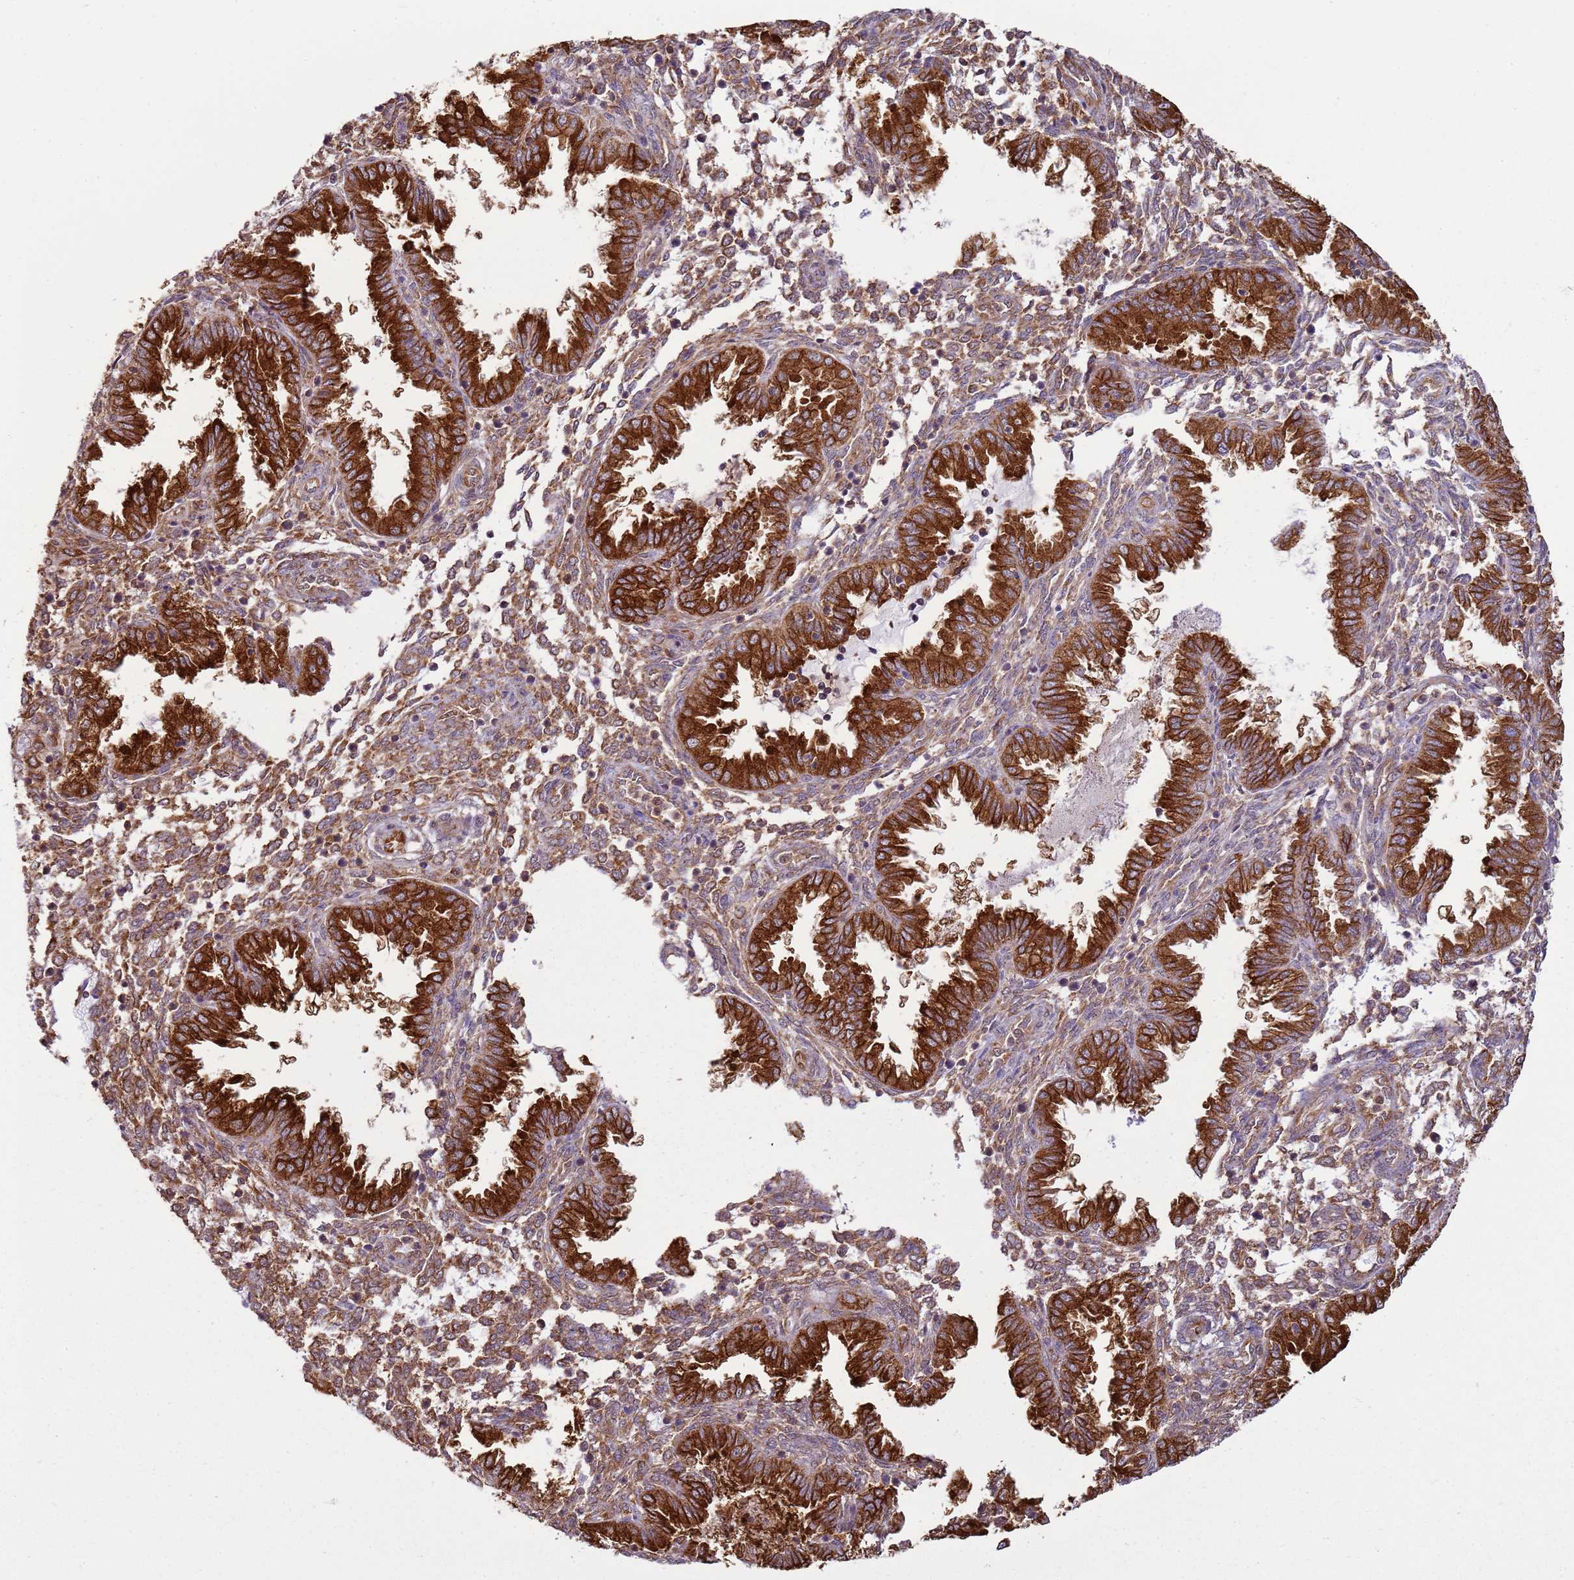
{"staining": {"intensity": "moderate", "quantity": ">75%", "location": "cytoplasmic/membranous"}, "tissue": "endometrium", "cell_type": "Cells in endometrial stroma", "image_type": "normal", "snomed": [{"axis": "morphology", "description": "Normal tissue, NOS"}, {"axis": "topography", "description": "Endometrium"}], "caption": "Protein staining by immunohistochemistry exhibits moderate cytoplasmic/membranous positivity in approximately >75% of cells in endometrial stroma in normal endometrium.", "gene": "GABRE", "patient": {"sex": "female", "age": 33}}